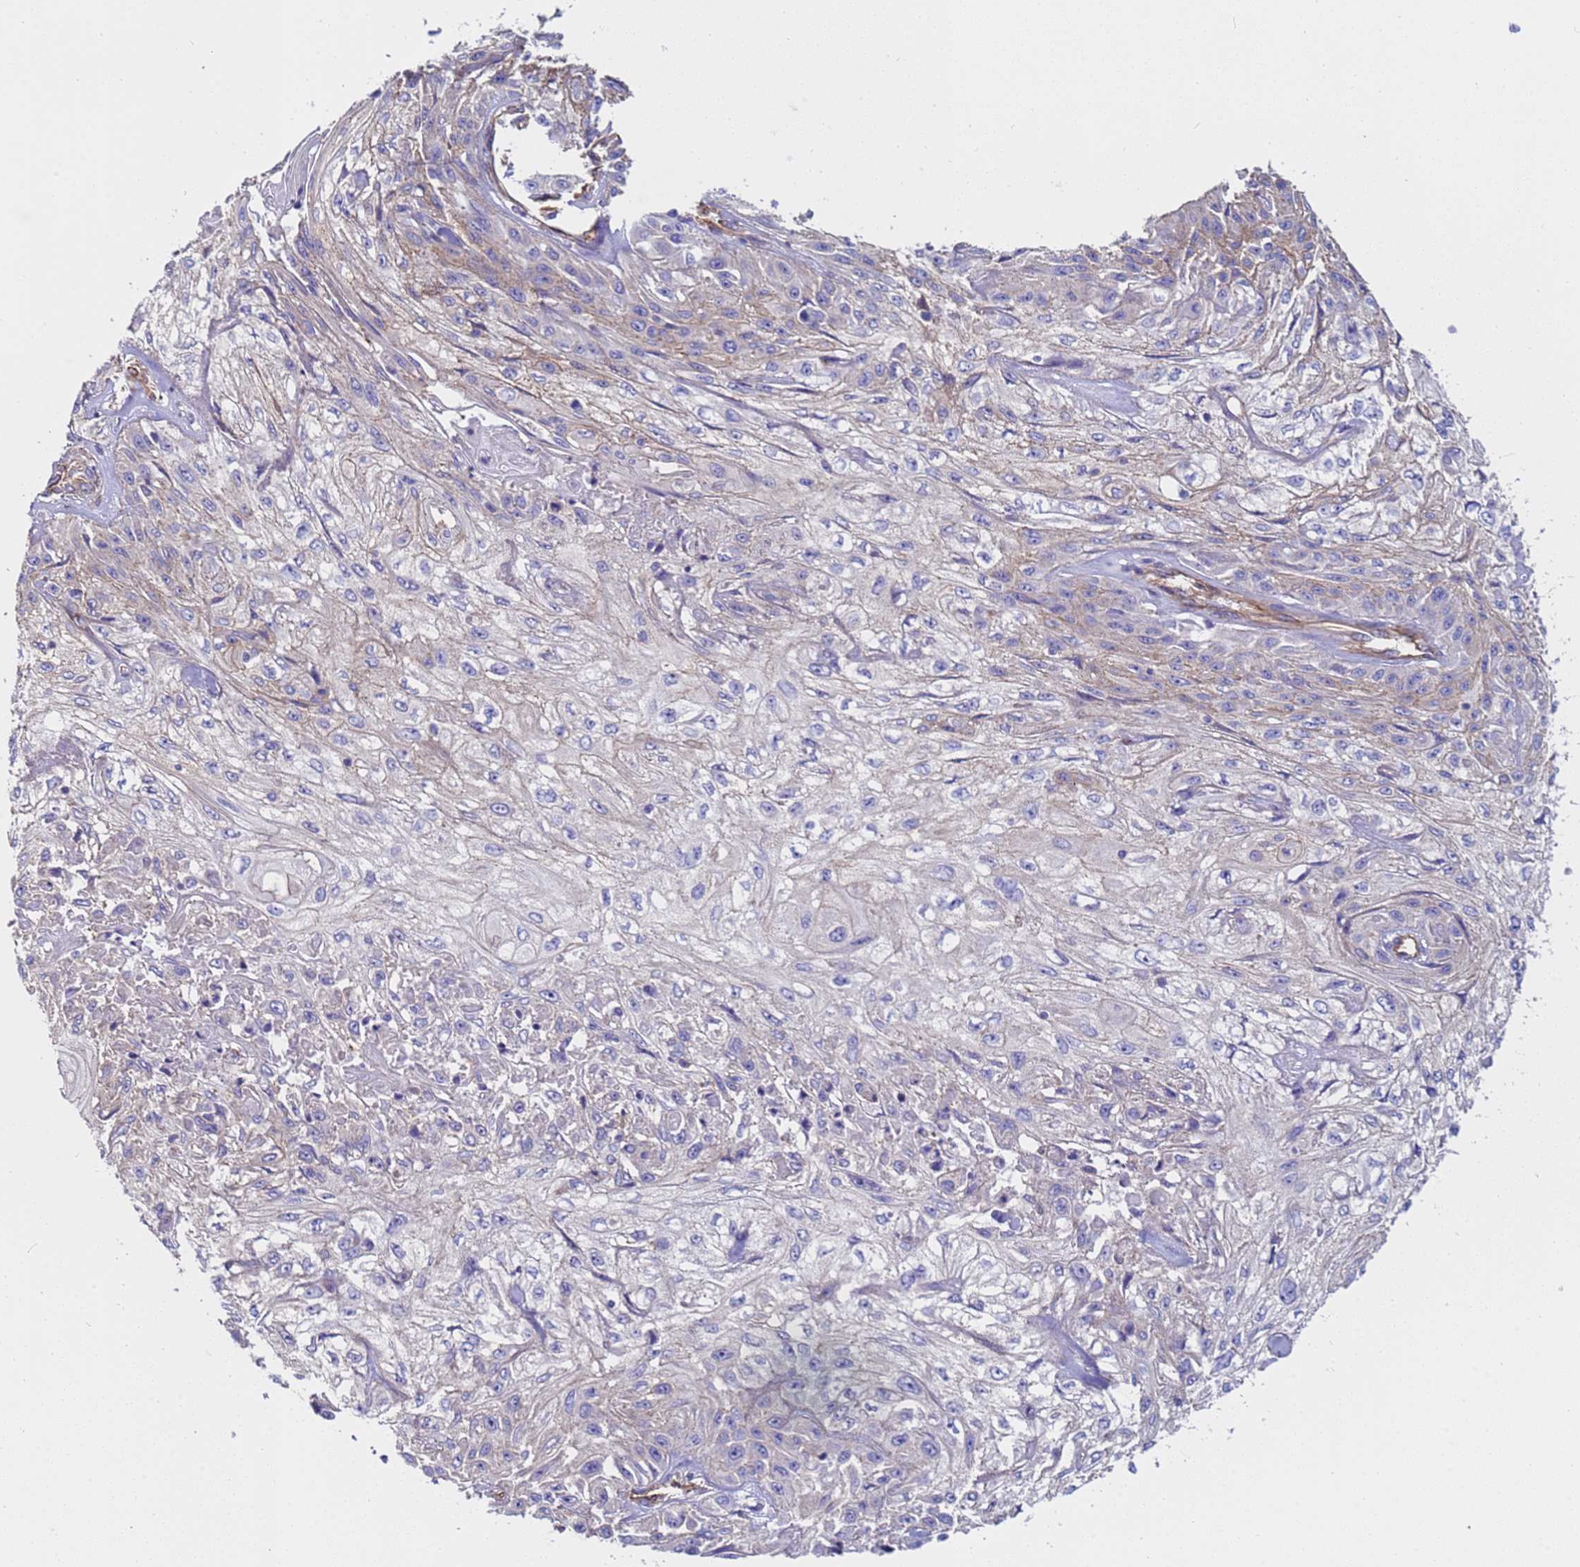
{"staining": {"intensity": "negative", "quantity": "none", "location": "none"}, "tissue": "skin cancer", "cell_type": "Tumor cells", "image_type": "cancer", "snomed": [{"axis": "morphology", "description": "Squamous cell carcinoma, NOS"}, {"axis": "morphology", "description": "Squamous cell carcinoma, metastatic, NOS"}, {"axis": "topography", "description": "Skin"}, {"axis": "topography", "description": "Lymph node"}], "caption": "Immunohistochemistry (IHC) of human squamous cell carcinoma (skin) reveals no staining in tumor cells.", "gene": "ZNF248", "patient": {"sex": "male", "age": 75}}